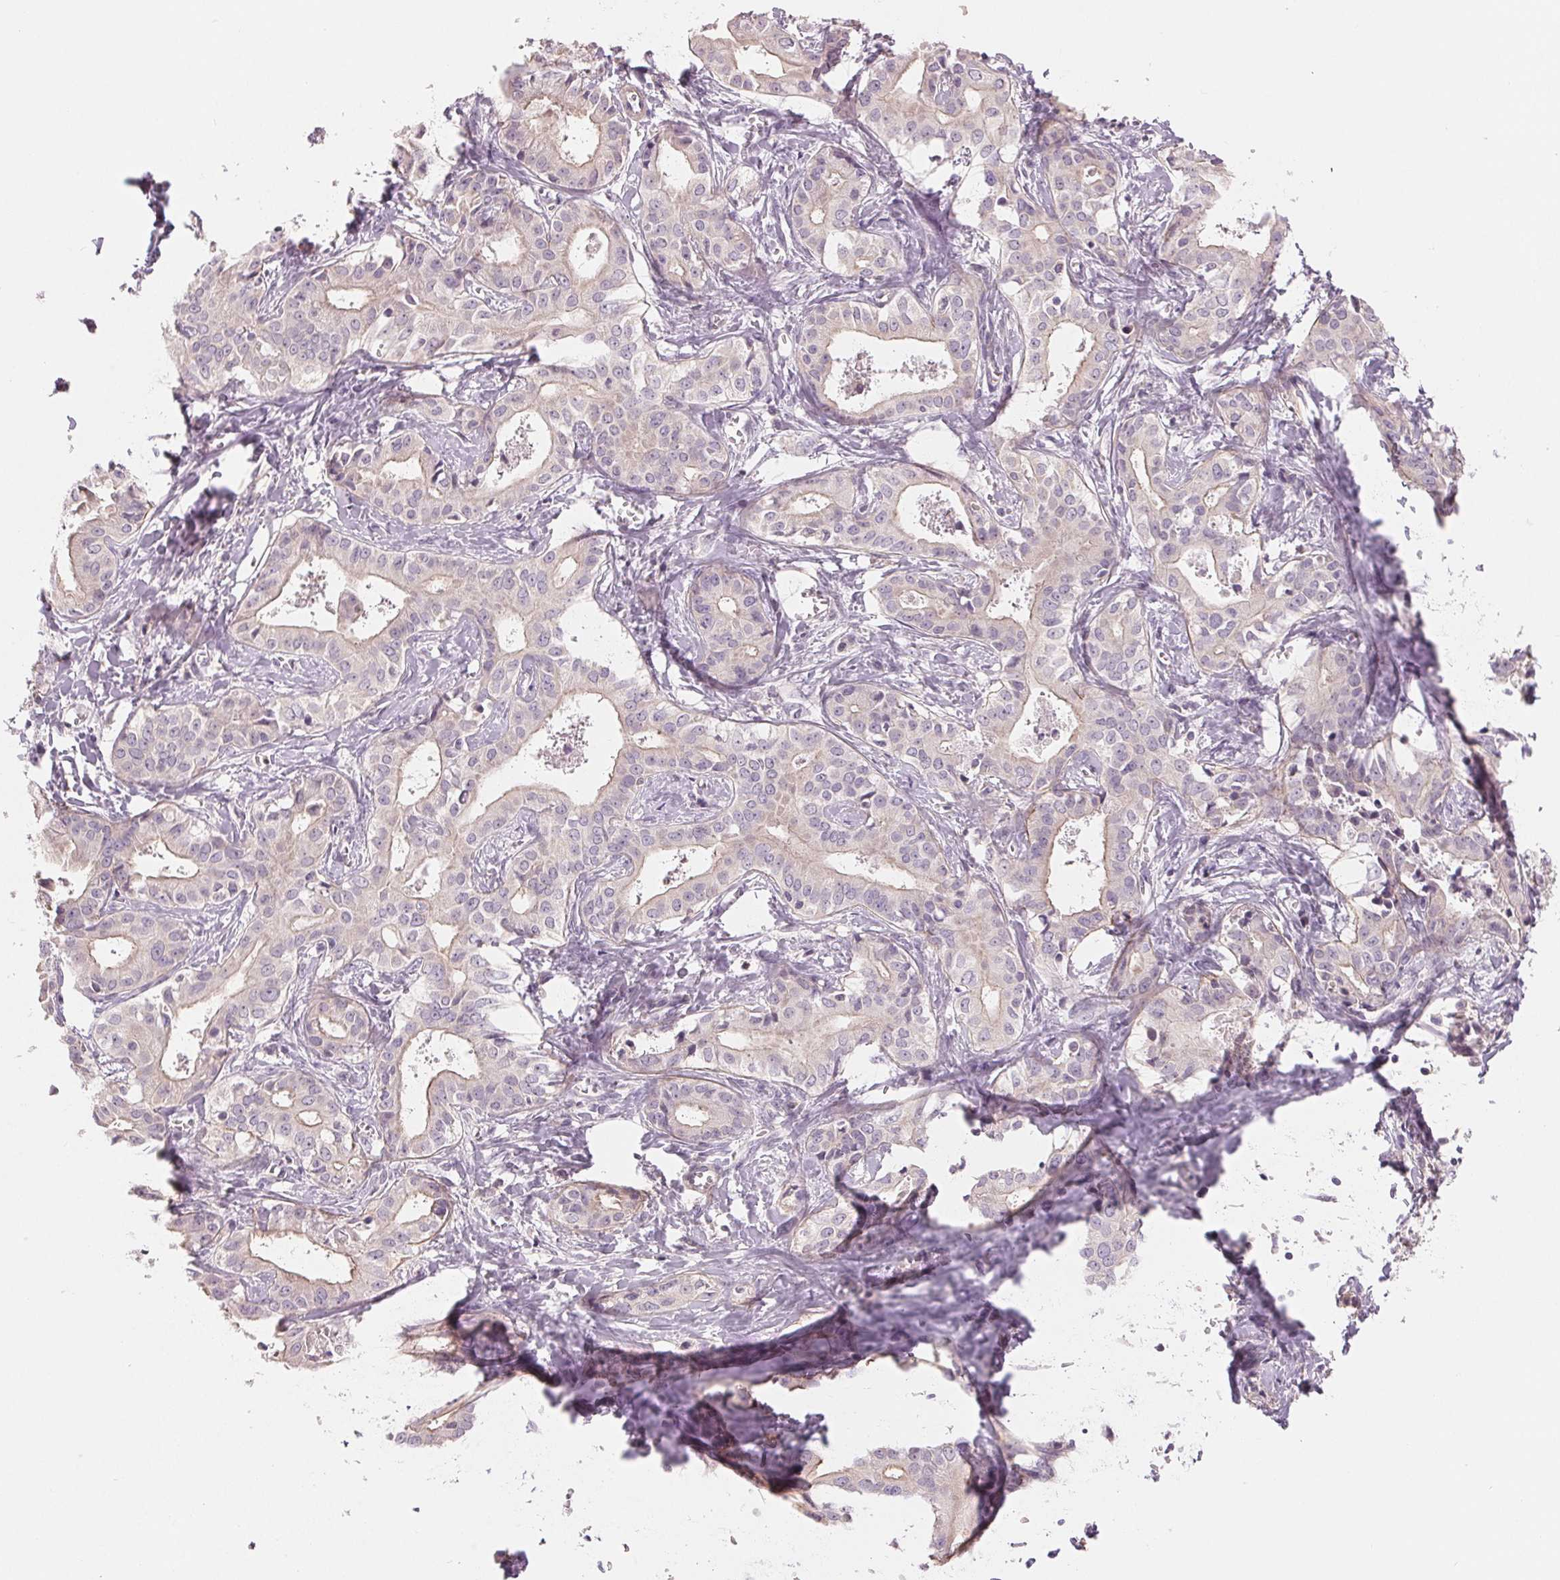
{"staining": {"intensity": "weak", "quantity": "25%-75%", "location": "cytoplasmic/membranous"}, "tissue": "liver cancer", "cell_type": "Tumor cells", "image_type": "cancer", "snomed": [{"axis": "morphology", "description": "Cholangiocarcinoma"}, {"axis": "topography", "description": "Liver"}], "caption": "Liver cholangiocarcinoma stained with a brown dye reveals weak cytoplasmic/membranous positive staining in about 25%-75% of tumor cells.", "gene": "AQP8", "patient": {"sex": "female", "age": 65}}